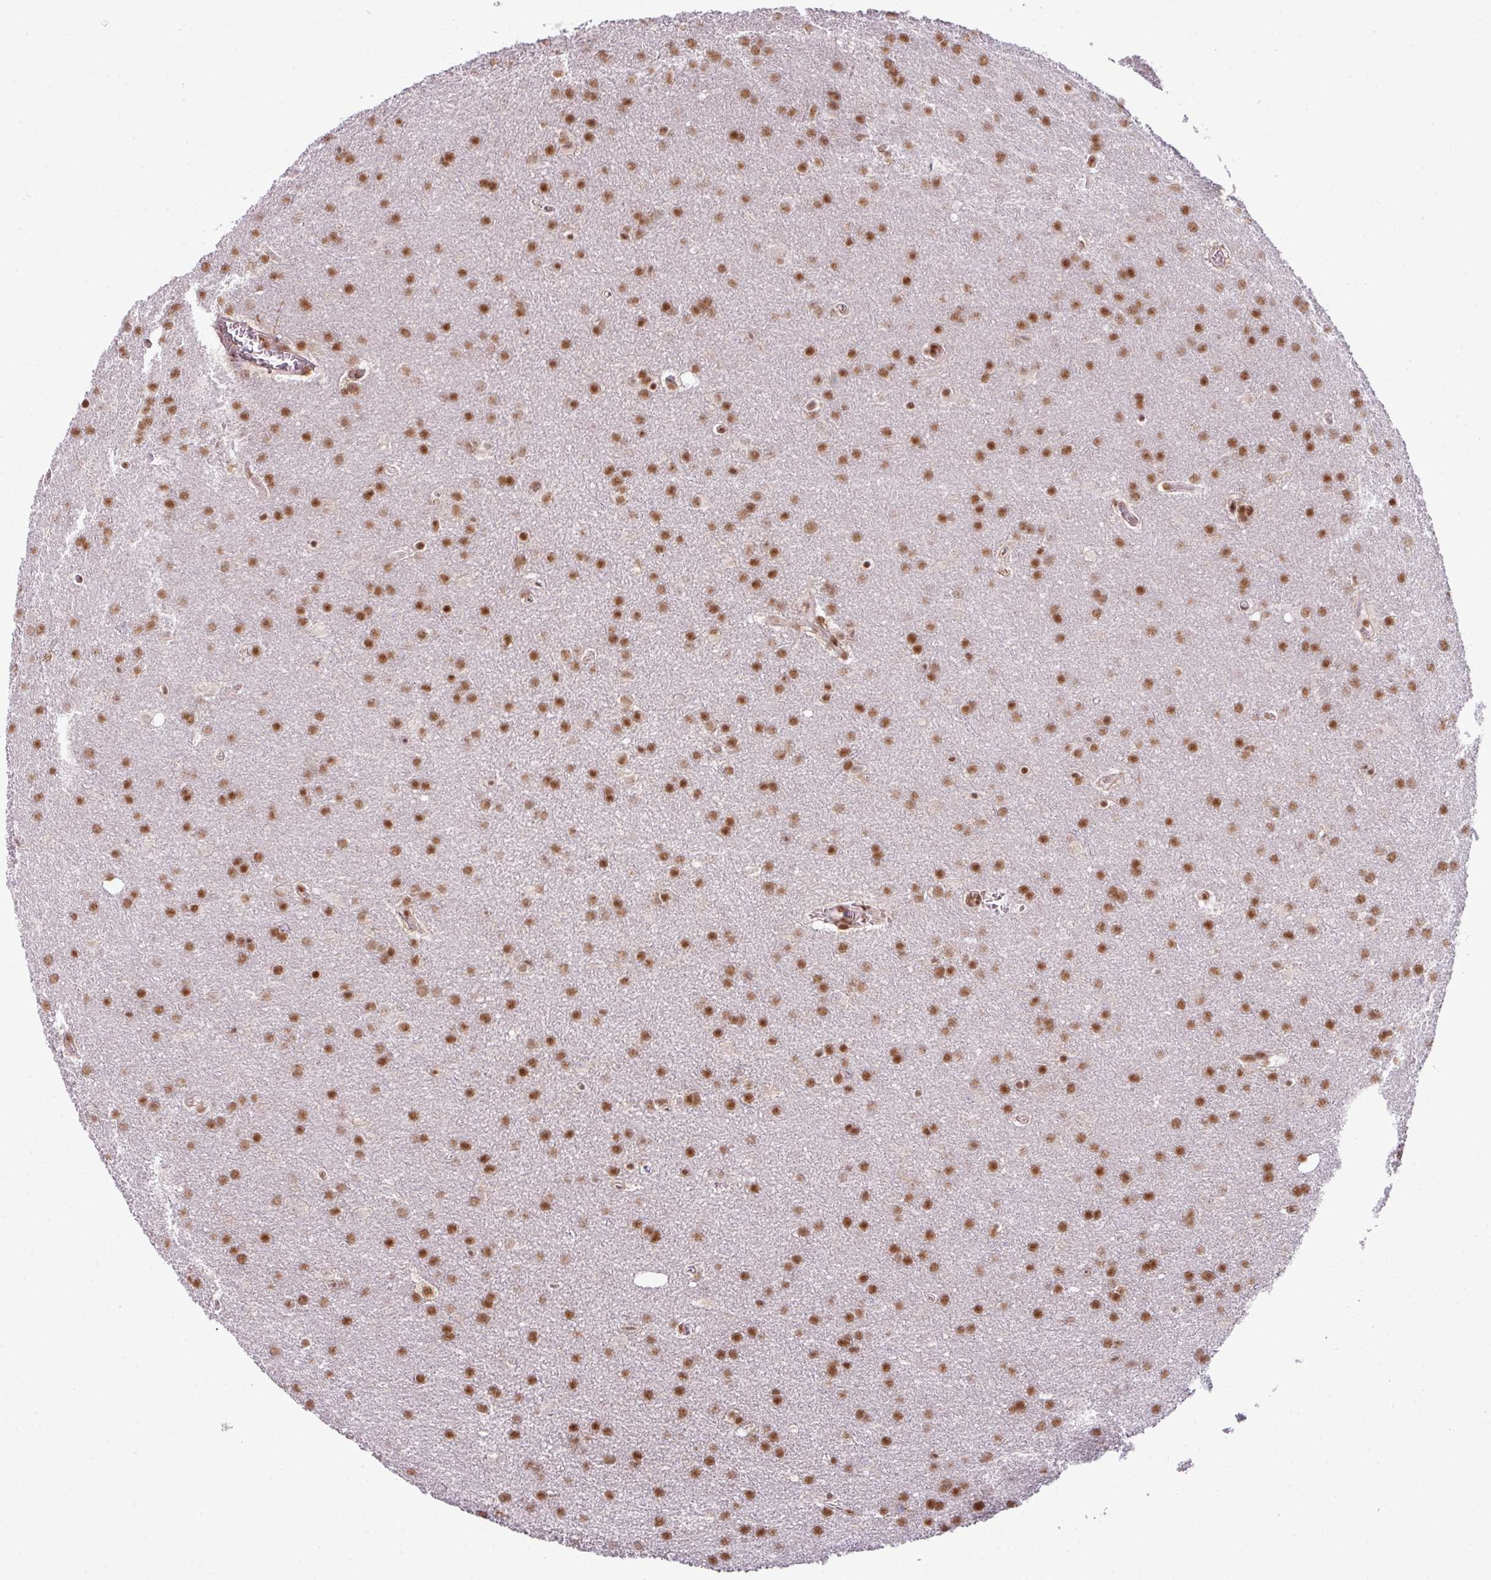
{"staining": {"intensity": "moderate", "quantity": ">75%", "location": "nuclear"}, "tissue": "glioma", "cell_type": "Tumor cells", "image_type": "cancer", "snomed": [{"axis": "morphology", "description": "Glioma, malignant, Low grade"}, {"axis": "topography", "description": "Brain"}], "caption": "Malignant glioma (low-grade) stained for a protein shows moderate nuclear positivity in tumor cells.", "gene": "ARL6IP4", "patient": {"sex": "female", "age": 32}}